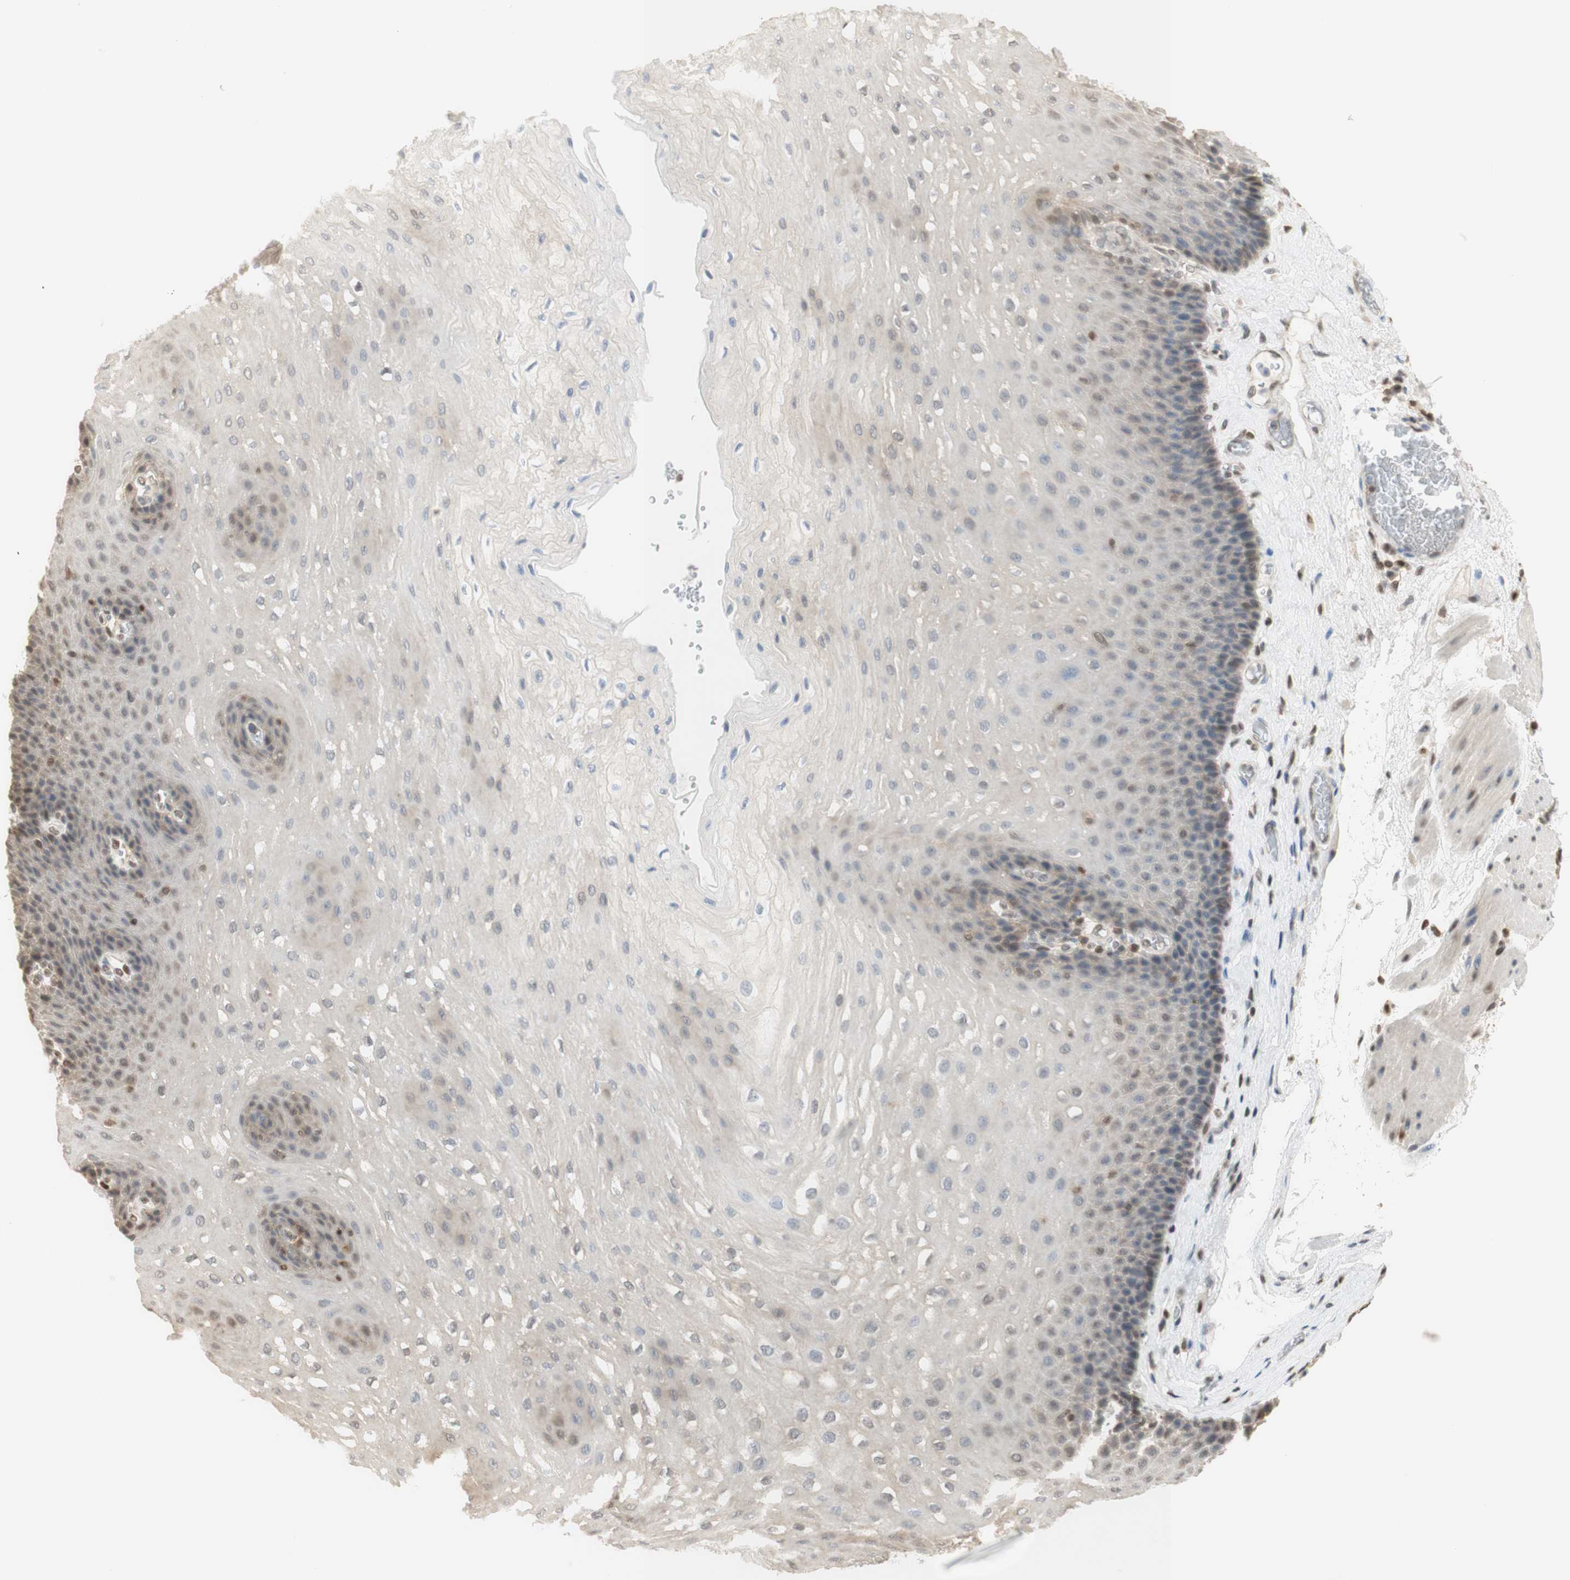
{"staining": {"intensity": "weak", "quantity": "<25%", "location": "cytoplasmic/membranous,nuclear"}, "tissue": "esophagus", "cell_type": "Squamous epithelial cells", "image_type": "normal", "snomed": [{"axis": "morphology", "description": "Normal tissue, NOS"}, {"axis": "topography", "description": "Esophagus"}], "caption": "Immunohistochemical staining of benign esophagus exhibits no significant staining in squamous epithelial cells.", "gene": "NAP1L4", "patient": {"sex": "female", "age": 72}}